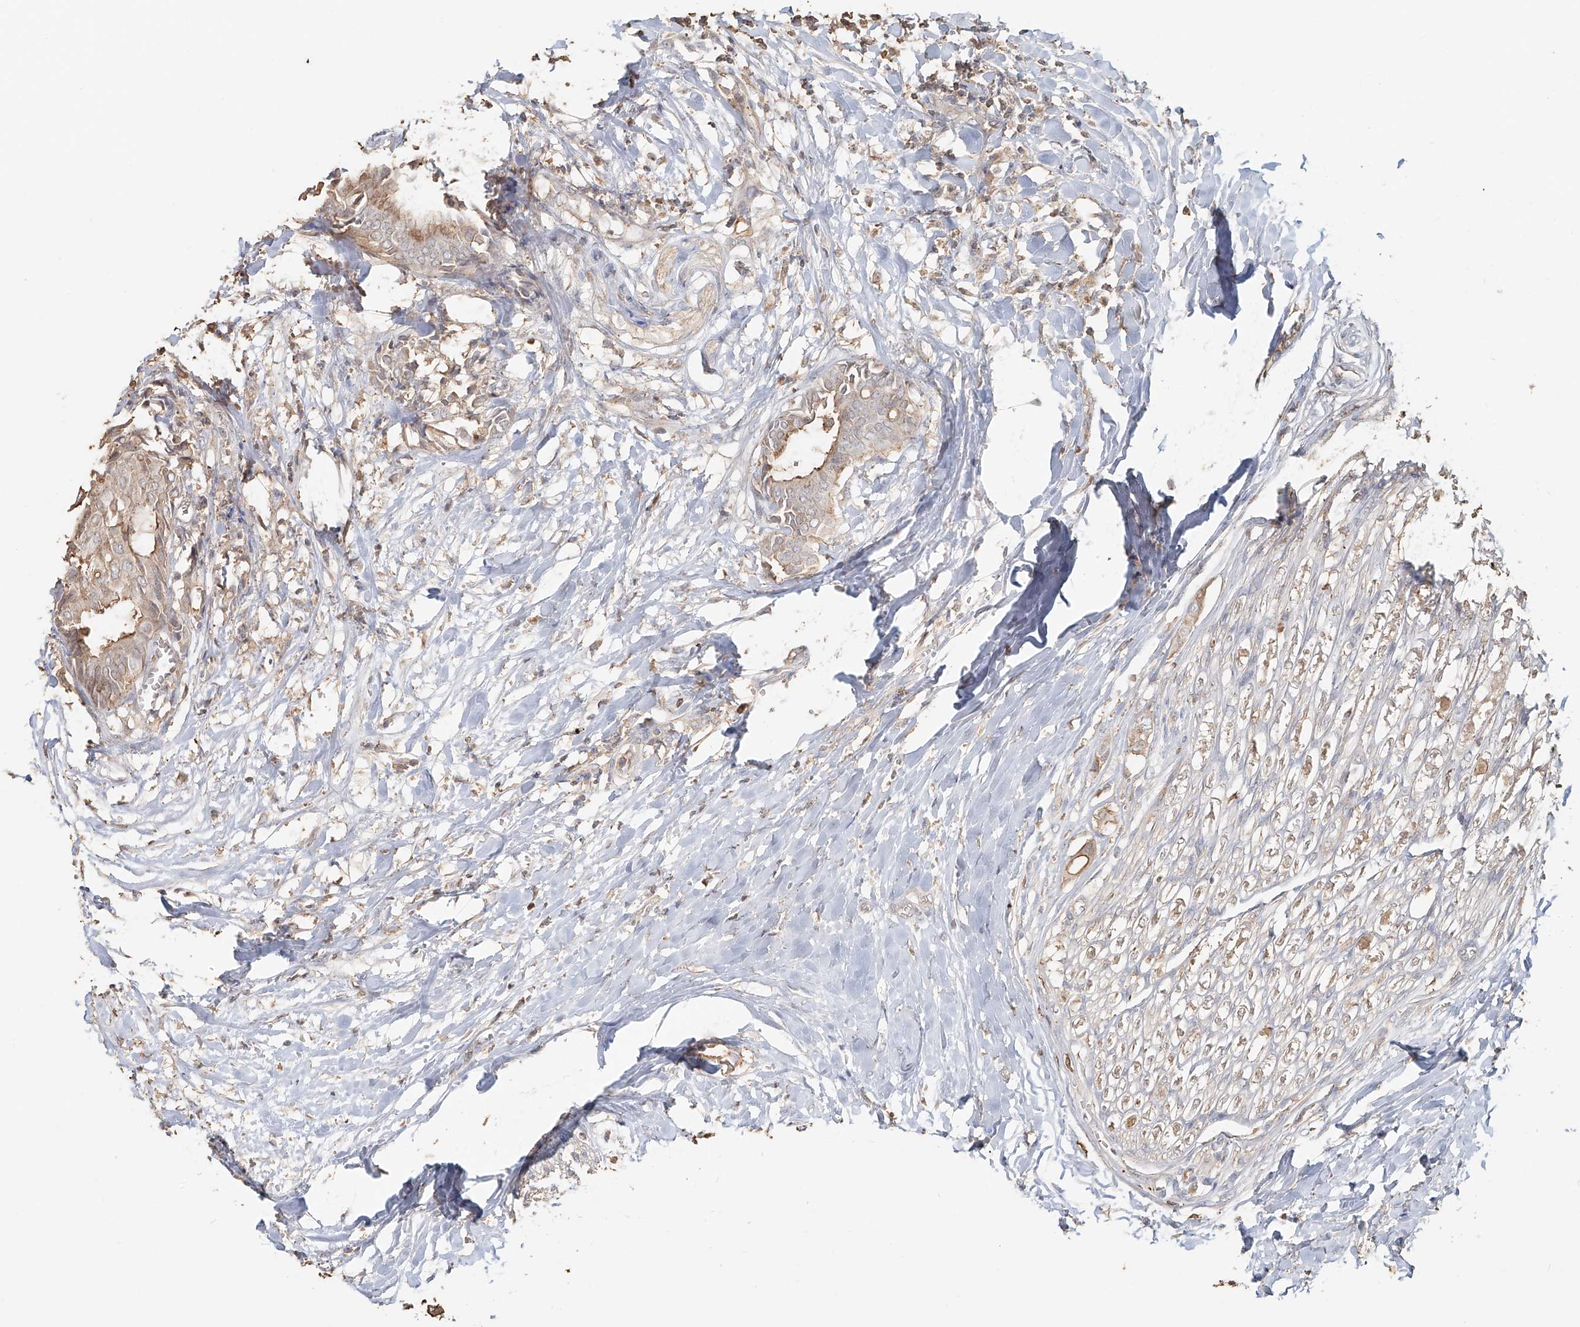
{"staining": {"intensity": "moderate", "quantity": "<25%", "location": "cytoplasmic/membranous"}, "tissue": "head and neck cancer", "cell_type": "Tumor cells", "image_type": "cancer", "snomed": [{"axis": "morphology", "description": "Adenocarcinoma, NOS"}, {"axis": "topography", "description": "Salivary gland"}, {"axis": "topography", "description": "Head-Neck"}], "caption": "Protein staining reveals moderate cytoplasmic/membranous expression in approximately <25% of tumor cells in head and neck cancer. The protein is stained brown, and the nuclei are stained in blue (DAB (3,3'-diaminobenzidine) IHC with brightfield microscopy, high magnification).", "gene": "NPHS1", "patient": {"sex": "female", "age": 59}}